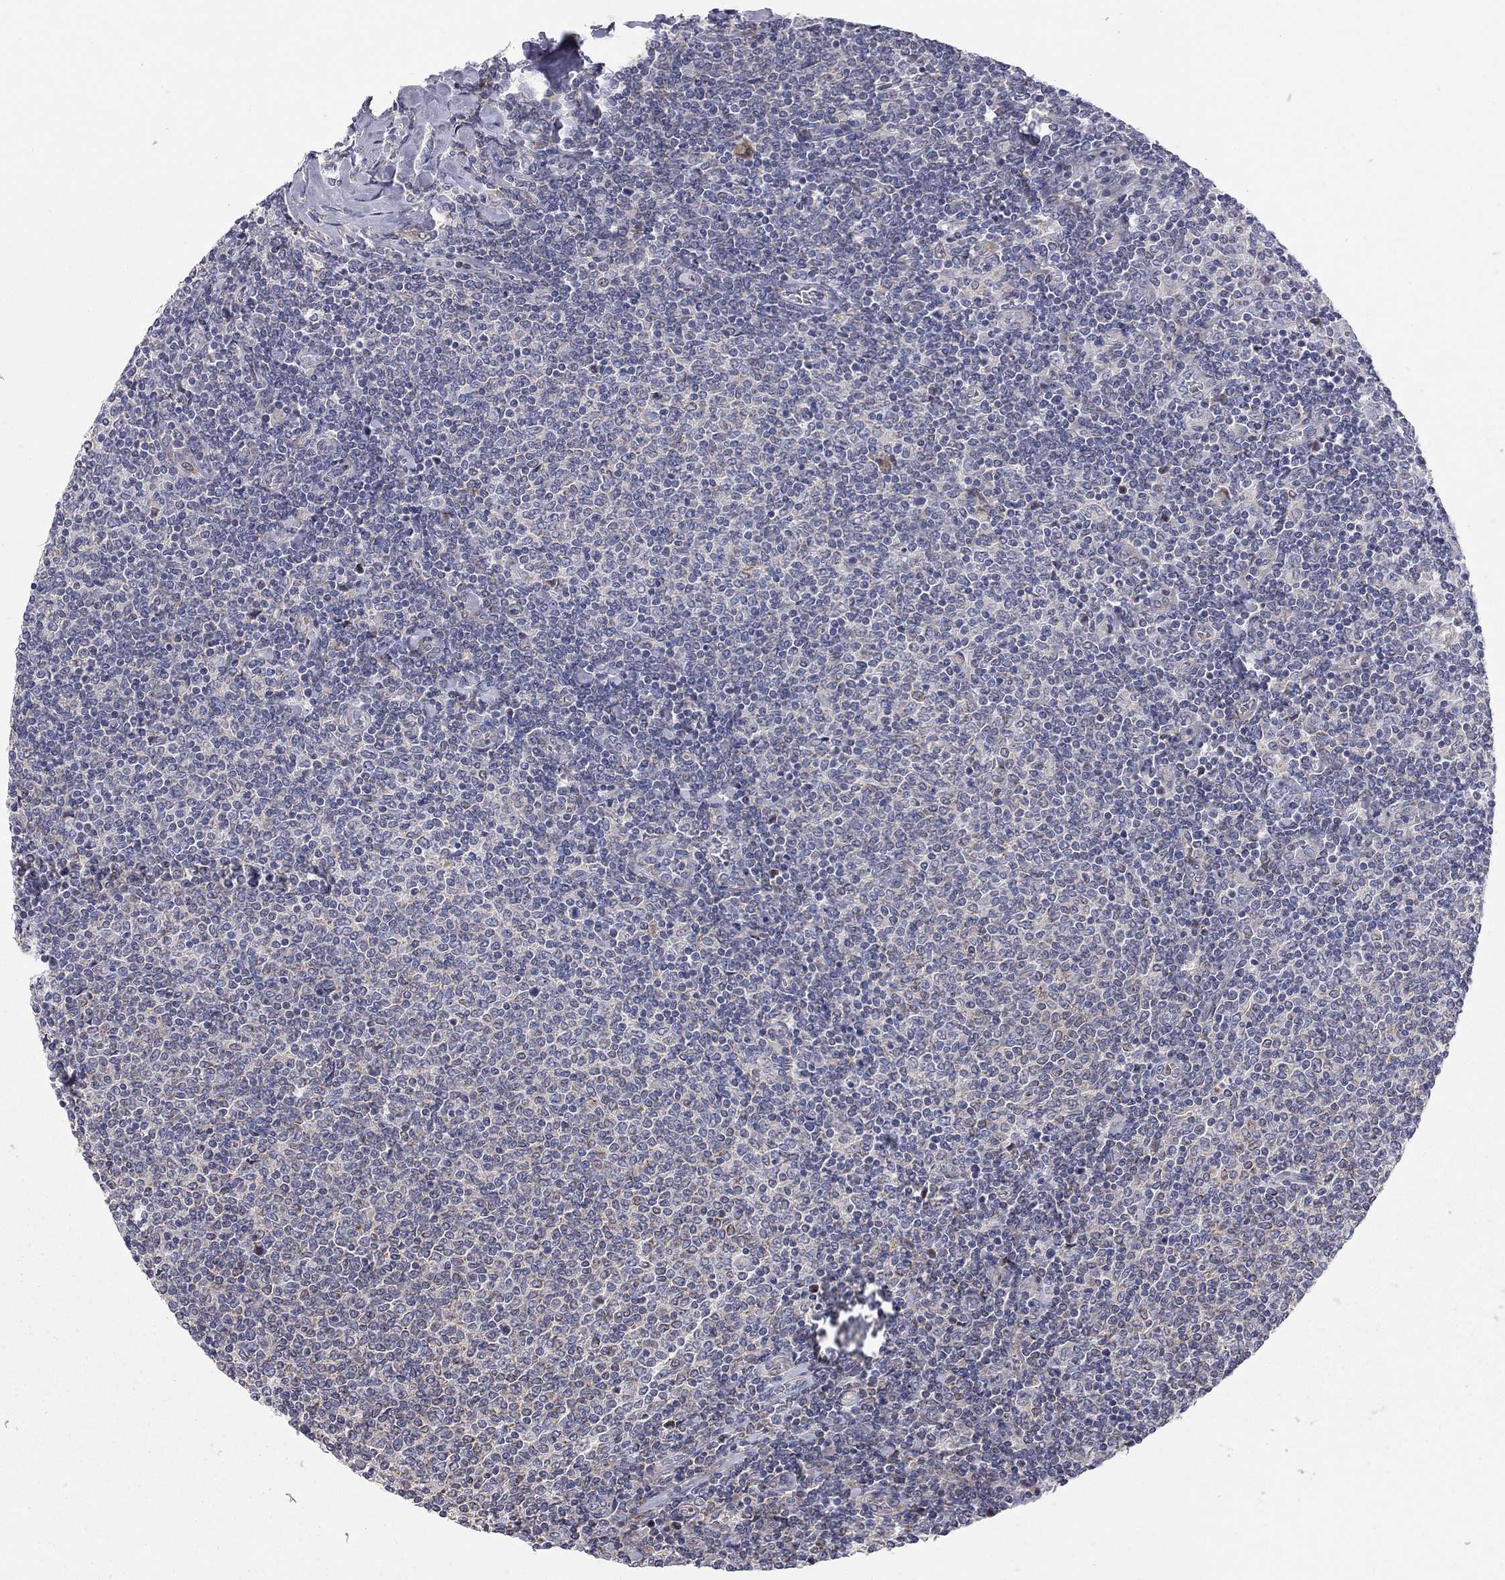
{"staining": {"intensity": "negative", "quantity": "none", "location": "none"}, "tissue": "lymphoma", "cell_type": "Tumor cells", "image_type": "cancer", "snomed": [{"axis": "morphology", "description": "Malignant lymphoma, non-Hodgkin's type, Low grade"}, {"axis": "topography", "description": "Lymph node"}], "caption": "Histopathology image shows no protein positivity in tumor cells of lymphoma tissue.", "gene": "KANSL1L", "patient": {"sex": "male", "age": 52}}